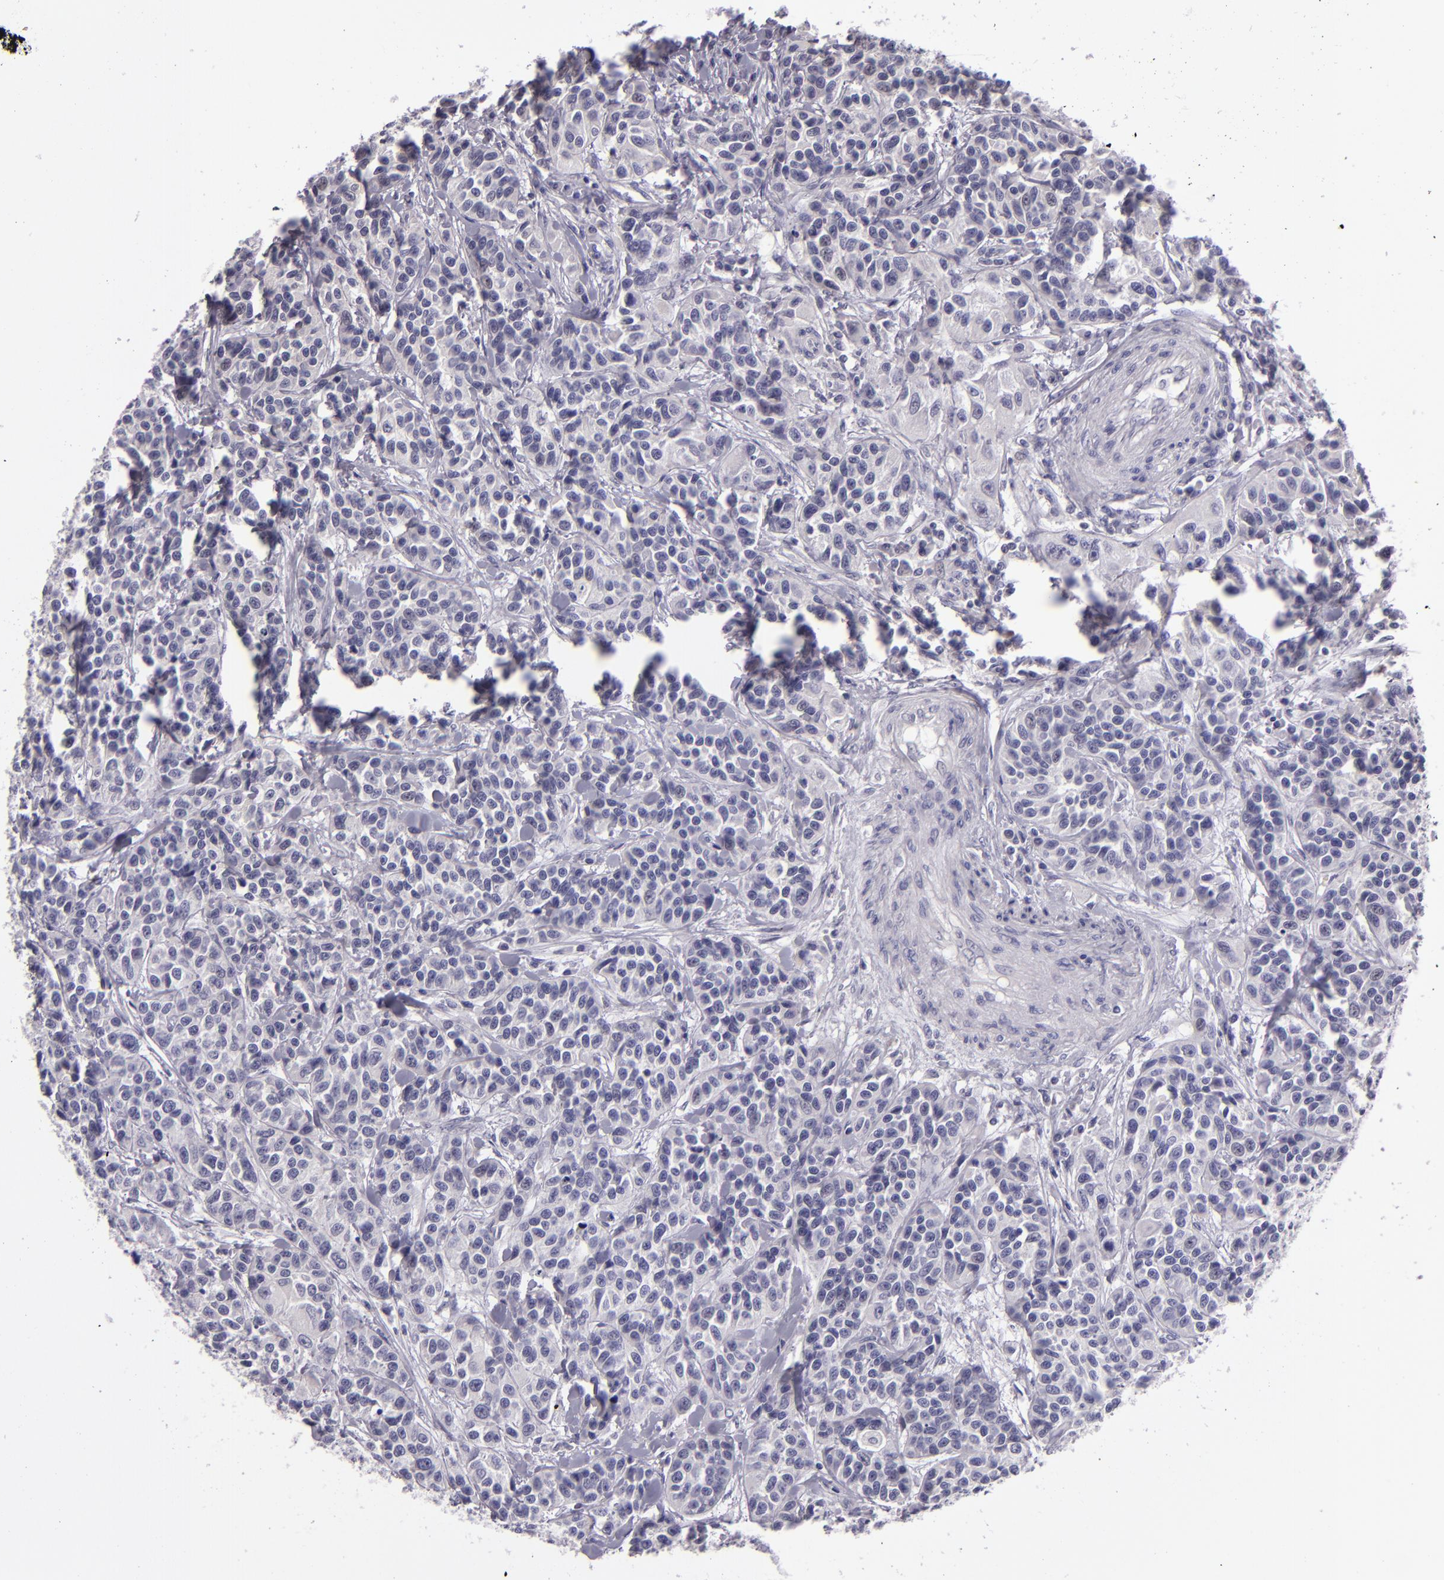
{"staining": {"intensity": "negative", "quantity": "none", "location": "none"}, "tissue": "urothelial cancer", "cell_type": "Tumor cells", "image_type": "cancer", "snomed": [{"axis": "morphology", "description": "Urothelial carcinoma, High grade"}, {"axis": "topography", "description": "Urinary bladder"}], "caption": "This histopathology image is of urothelial cancer stained with immunohistochemistry to label a protein in brown with the nuclei are counter-stained blue. There is no positivity in tumor cells.", "gene": "SNCB", "patient": {"sex": "female", "age": 81}}